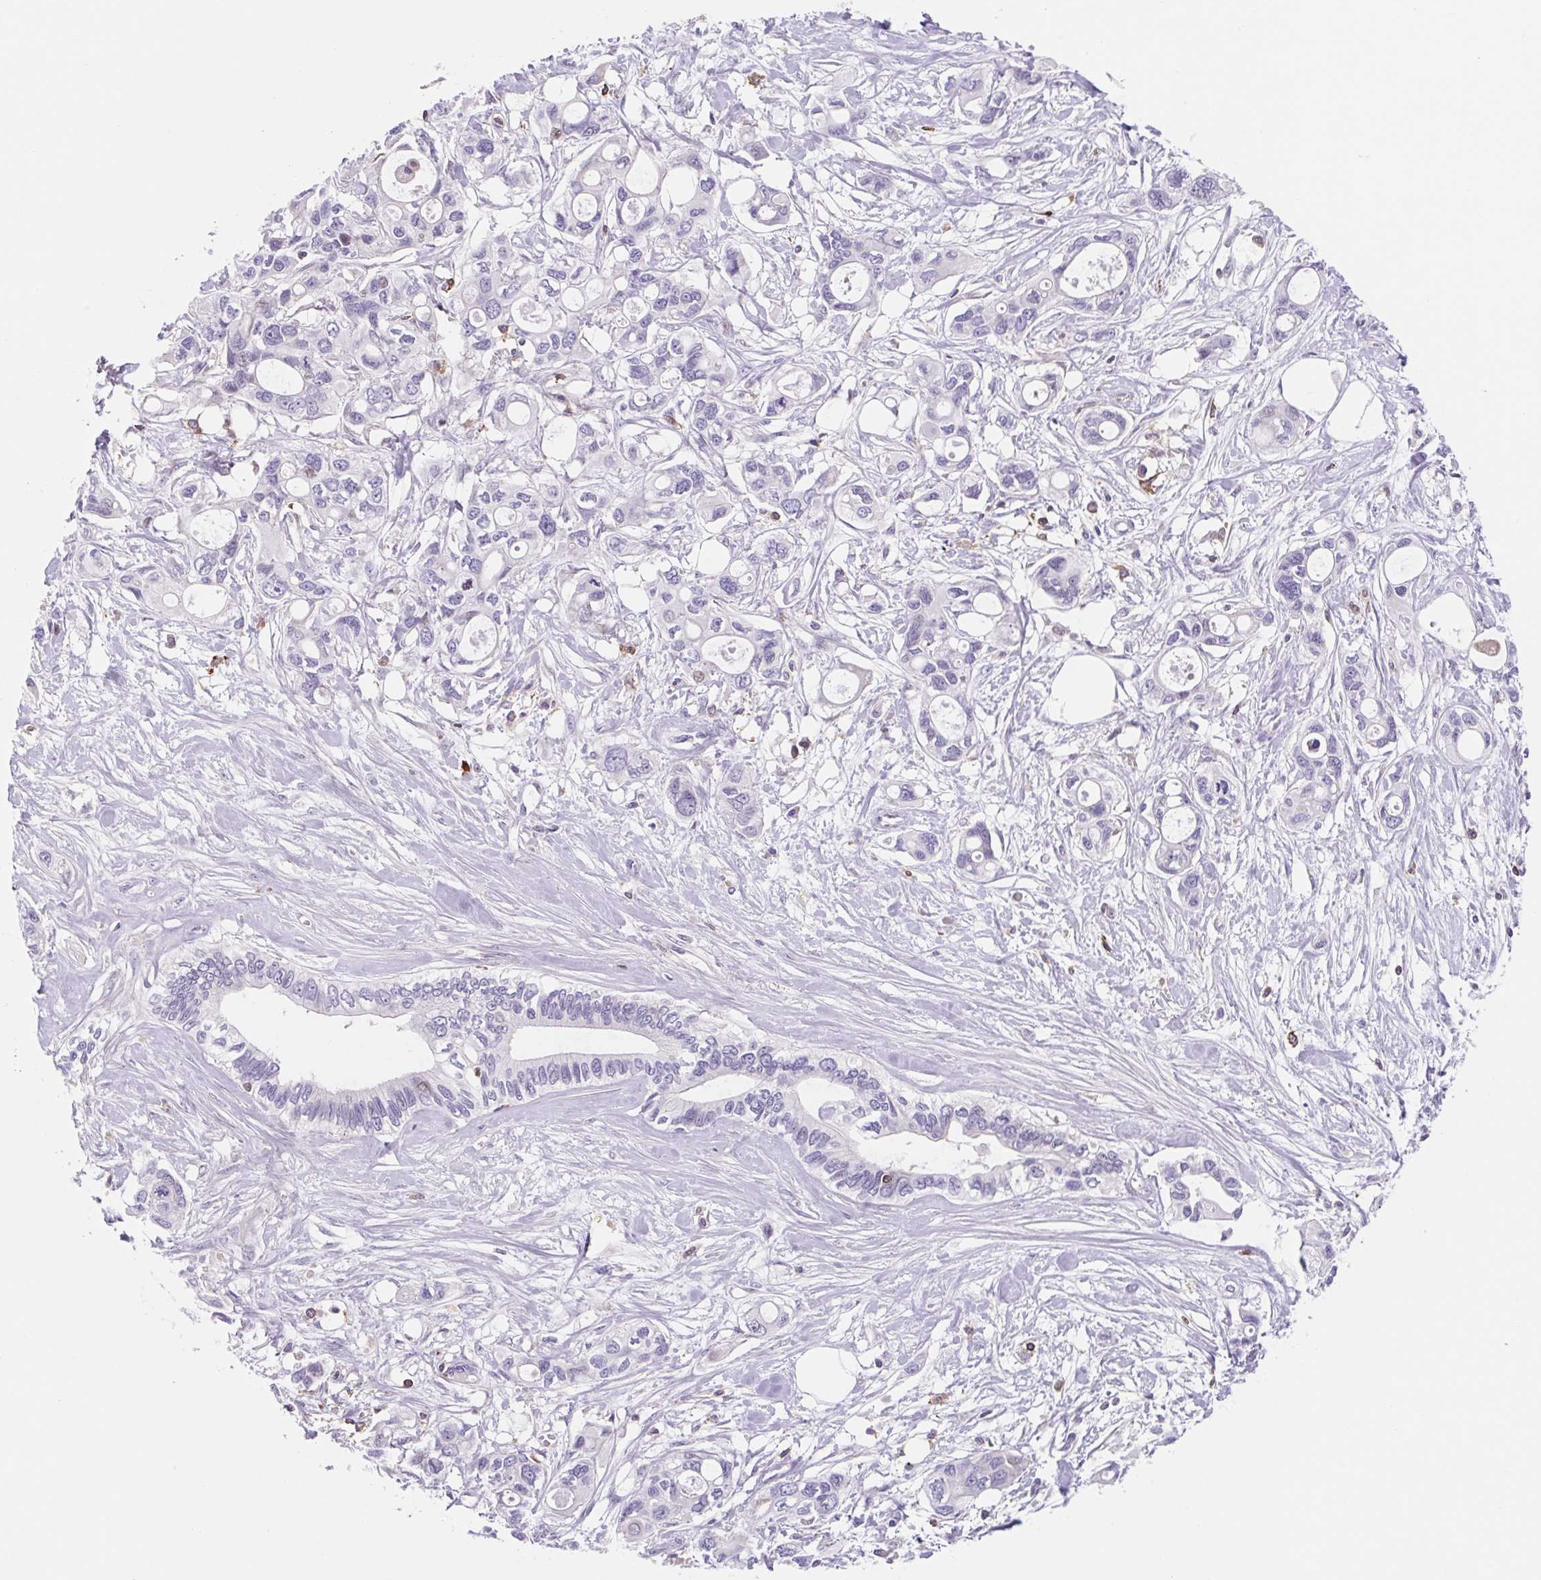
{"staining": {"intensity": "negative", "quantity": "none", "location": "none"}, "tissue": "pancreatic cancer", "cell_type": "Tumor cells", "image_type": "cancer", "snomed": [{"axis": "morphology", "description": "Adenocarcinoma, NOS"}, {"axis": "topography", "description": "Pancreas"}], "caption": "A high-resolution image shows IHC staining of adenocarcinoma (pancreatic), which reveals no significant staining in tumor cells.", "gene": "TPRG1", "patient": {"sex": "male", "age": 60}}